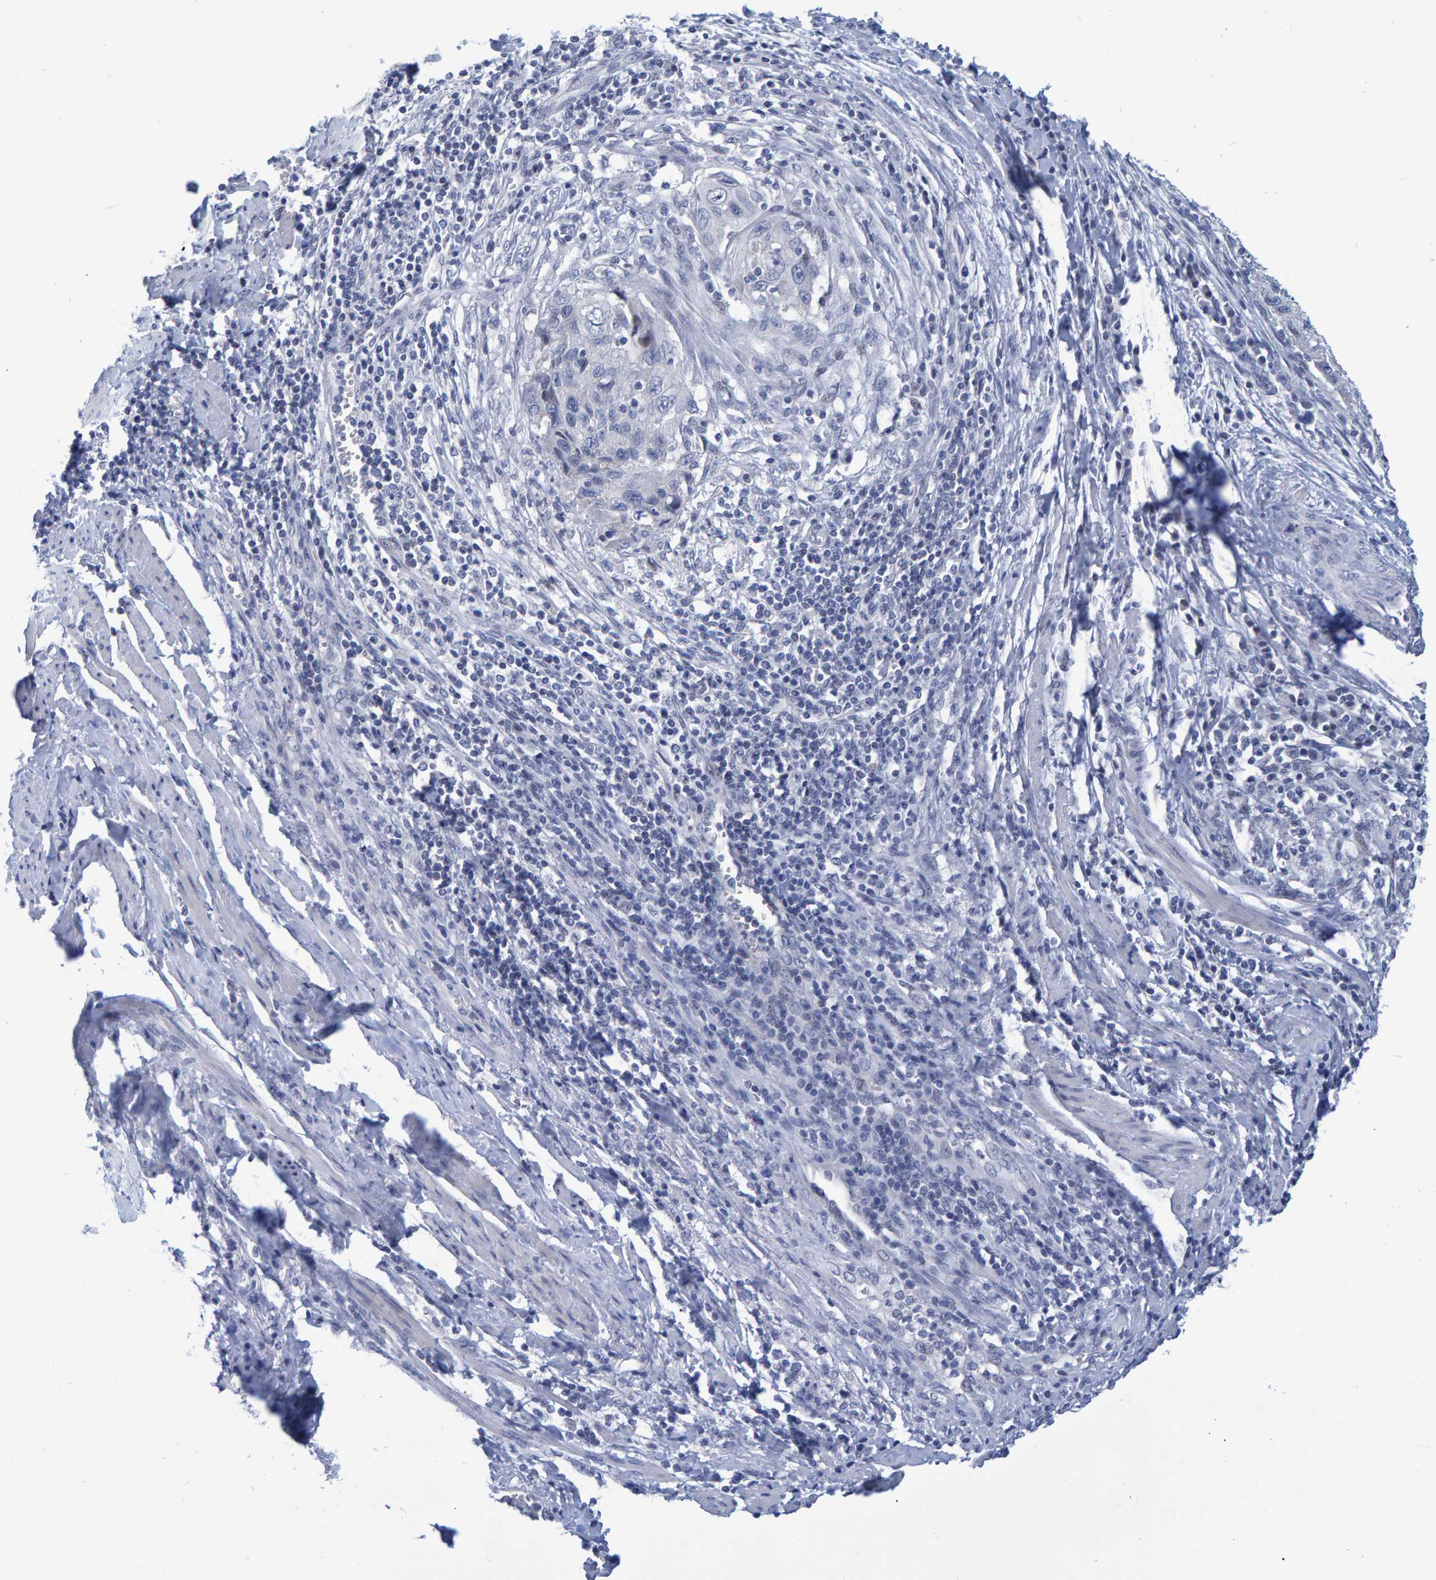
{"staining": {"intensity": "negative", "quantity": "none", "location": "none"}, "tissue": "cervical cancer", "cell_type": "Tumor cells", "image_type": "cancer", "snomed": [{"axis": "morphology", "description": "Squamous cell carcinoma, NOS"}, {"axis": "topography", "description": "Cervix"}], "caption": "Human cervical cancer stained for a protein using immunohistochemistry (IHC) exhibits no positivity in tumor cells.", "gene": "PROCA1", "patient": {"sex": "female", "age": 53}}